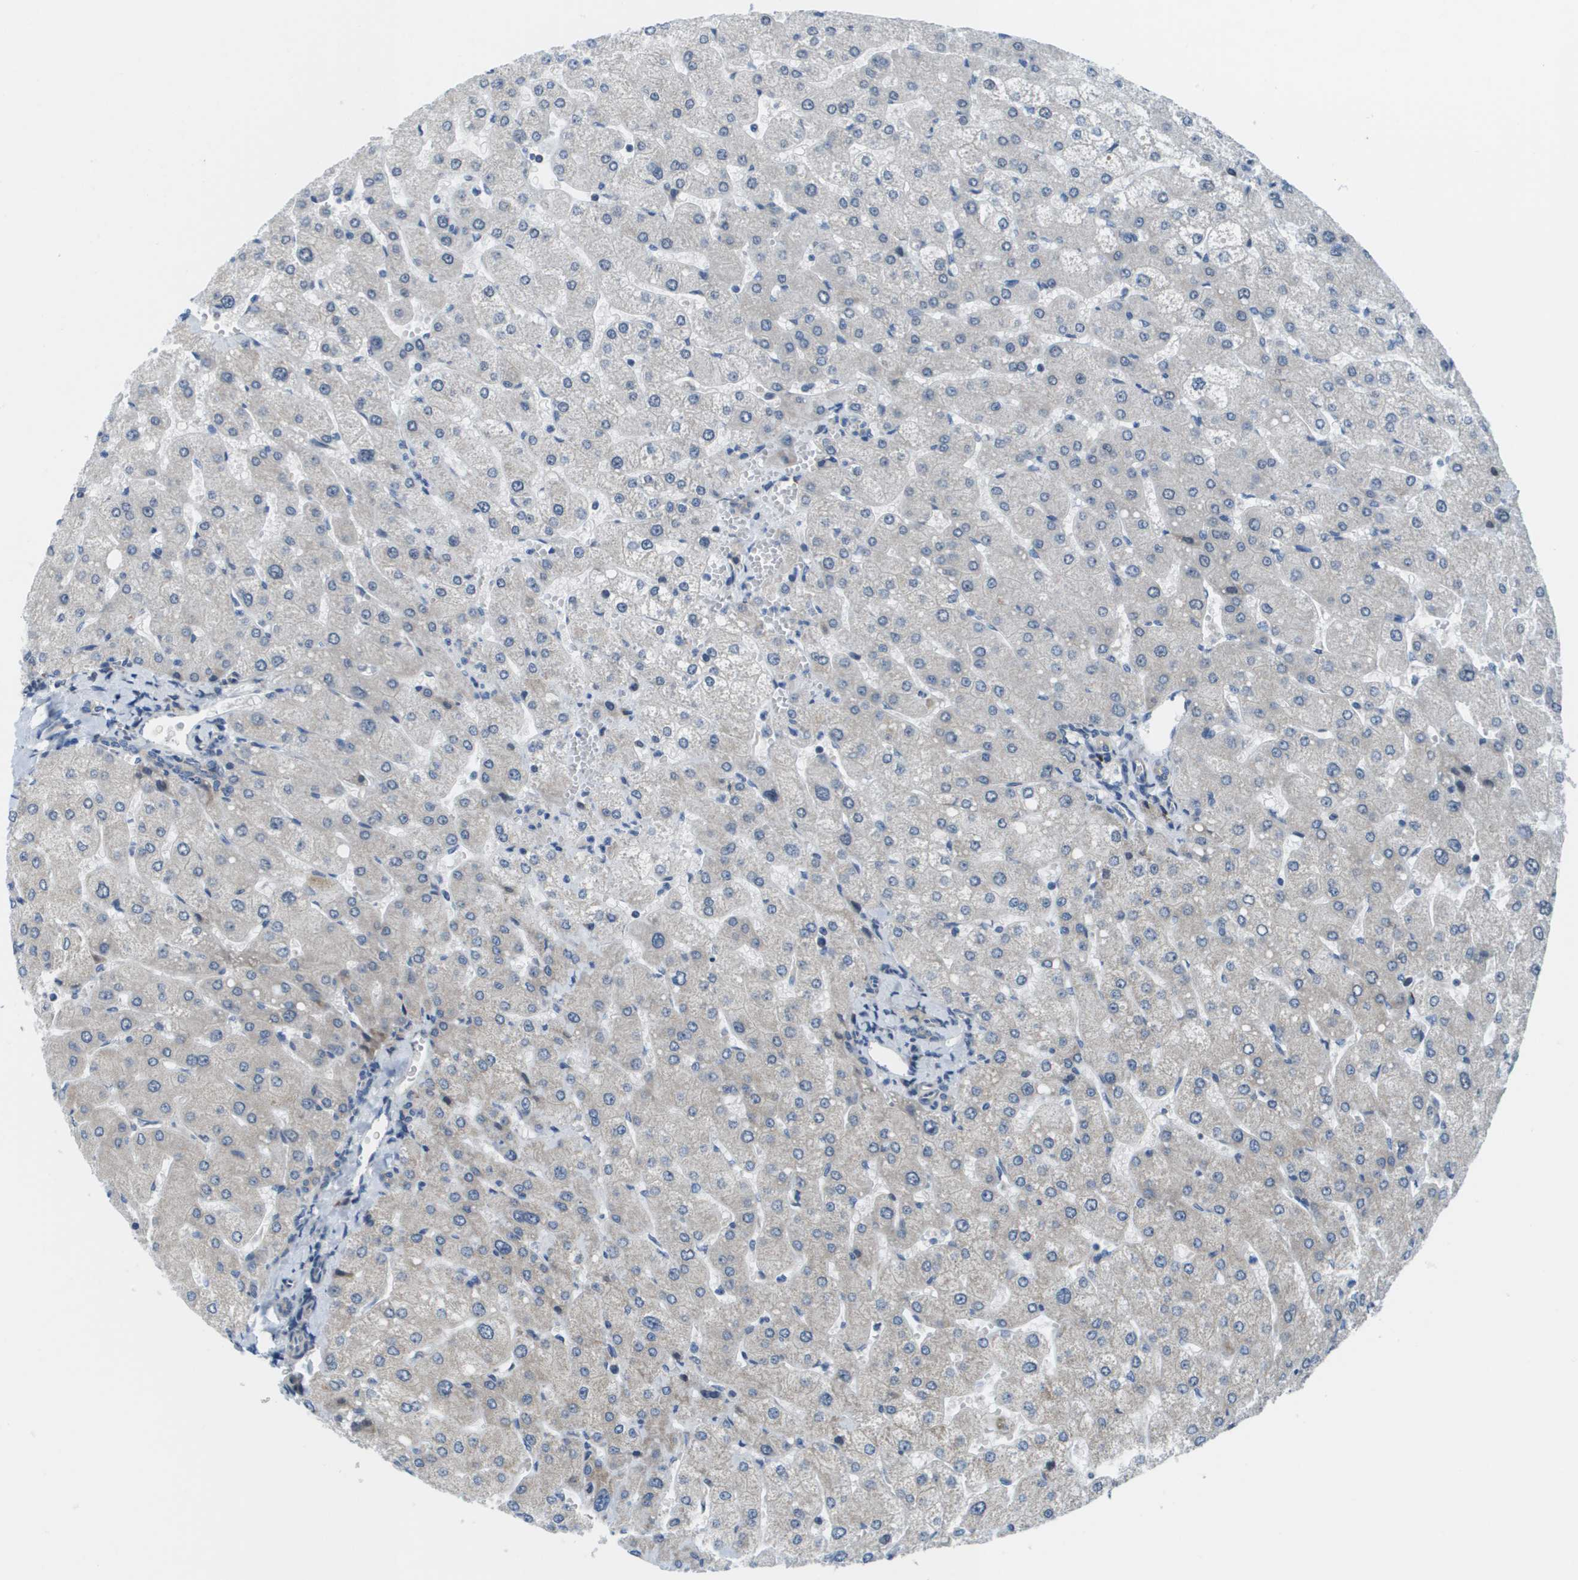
{"staining": {"intensity": "negative", "quantity": "none", "location": "none"}, "tissue": "liver", "cell_type": "Cholangiocytes", "image_type": "normal", "snomed": [{"axis": "morphology", "description": "Normal tissue, NOS"}, {"axis": "topography", "description": "Liver"}], "caption": "IHC of unremarkable liver exhibits no staining in cholangiocytes. (Stains: DAB (3,3'-diaminobenzidine) immunohistochemistry (IHC) with hematoxylin counter stain, Microscopy: brightfield microscopy at high magnification).", "gene": "KRT23", "patient": {"sex": "male", "age": 55}}